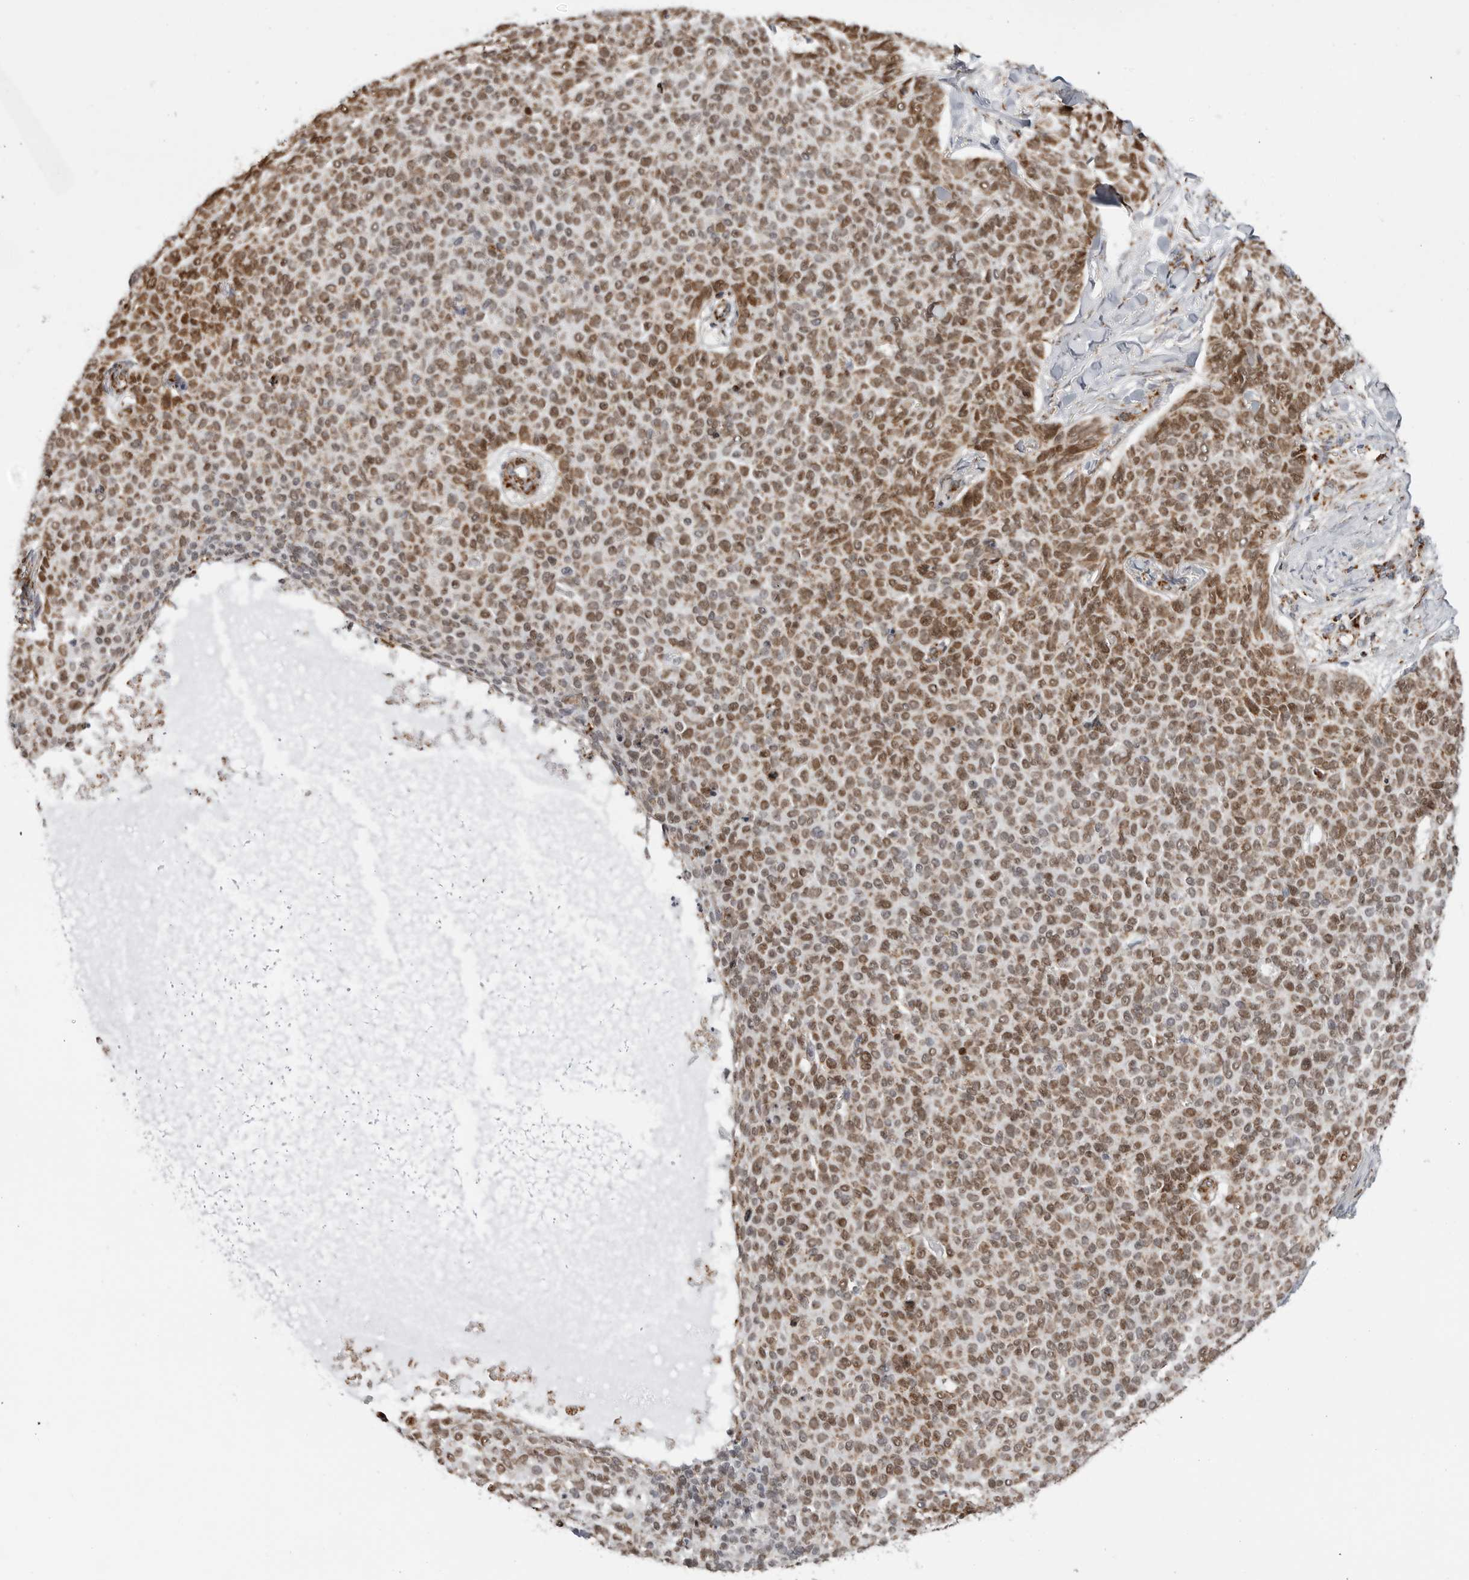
{"staining": {"intensity": "moderate", "quantity": ">75%", "location": "cytoplasmic/membranous,nuclear"}, "tissue": "skin cancer", "cell_type": "Tumor cells", "image_type": "cancer", "snomed": [{"axis": "morphology", "description": "Normal tissue, NOS"}, {"axis": "morphology", "description": "Basal cell carcinoma"}, {"axis": "topography", "description": "Skin"}], "caption": "Basal cell carcinoma (skin) stained for a protein (brown) shows moderate cytoplasmic/membranous and nuclear positive staining in approximately >75% of tumor cells.", "gene": "COX5A", "patient": {"sex": "male", "age": 50}}